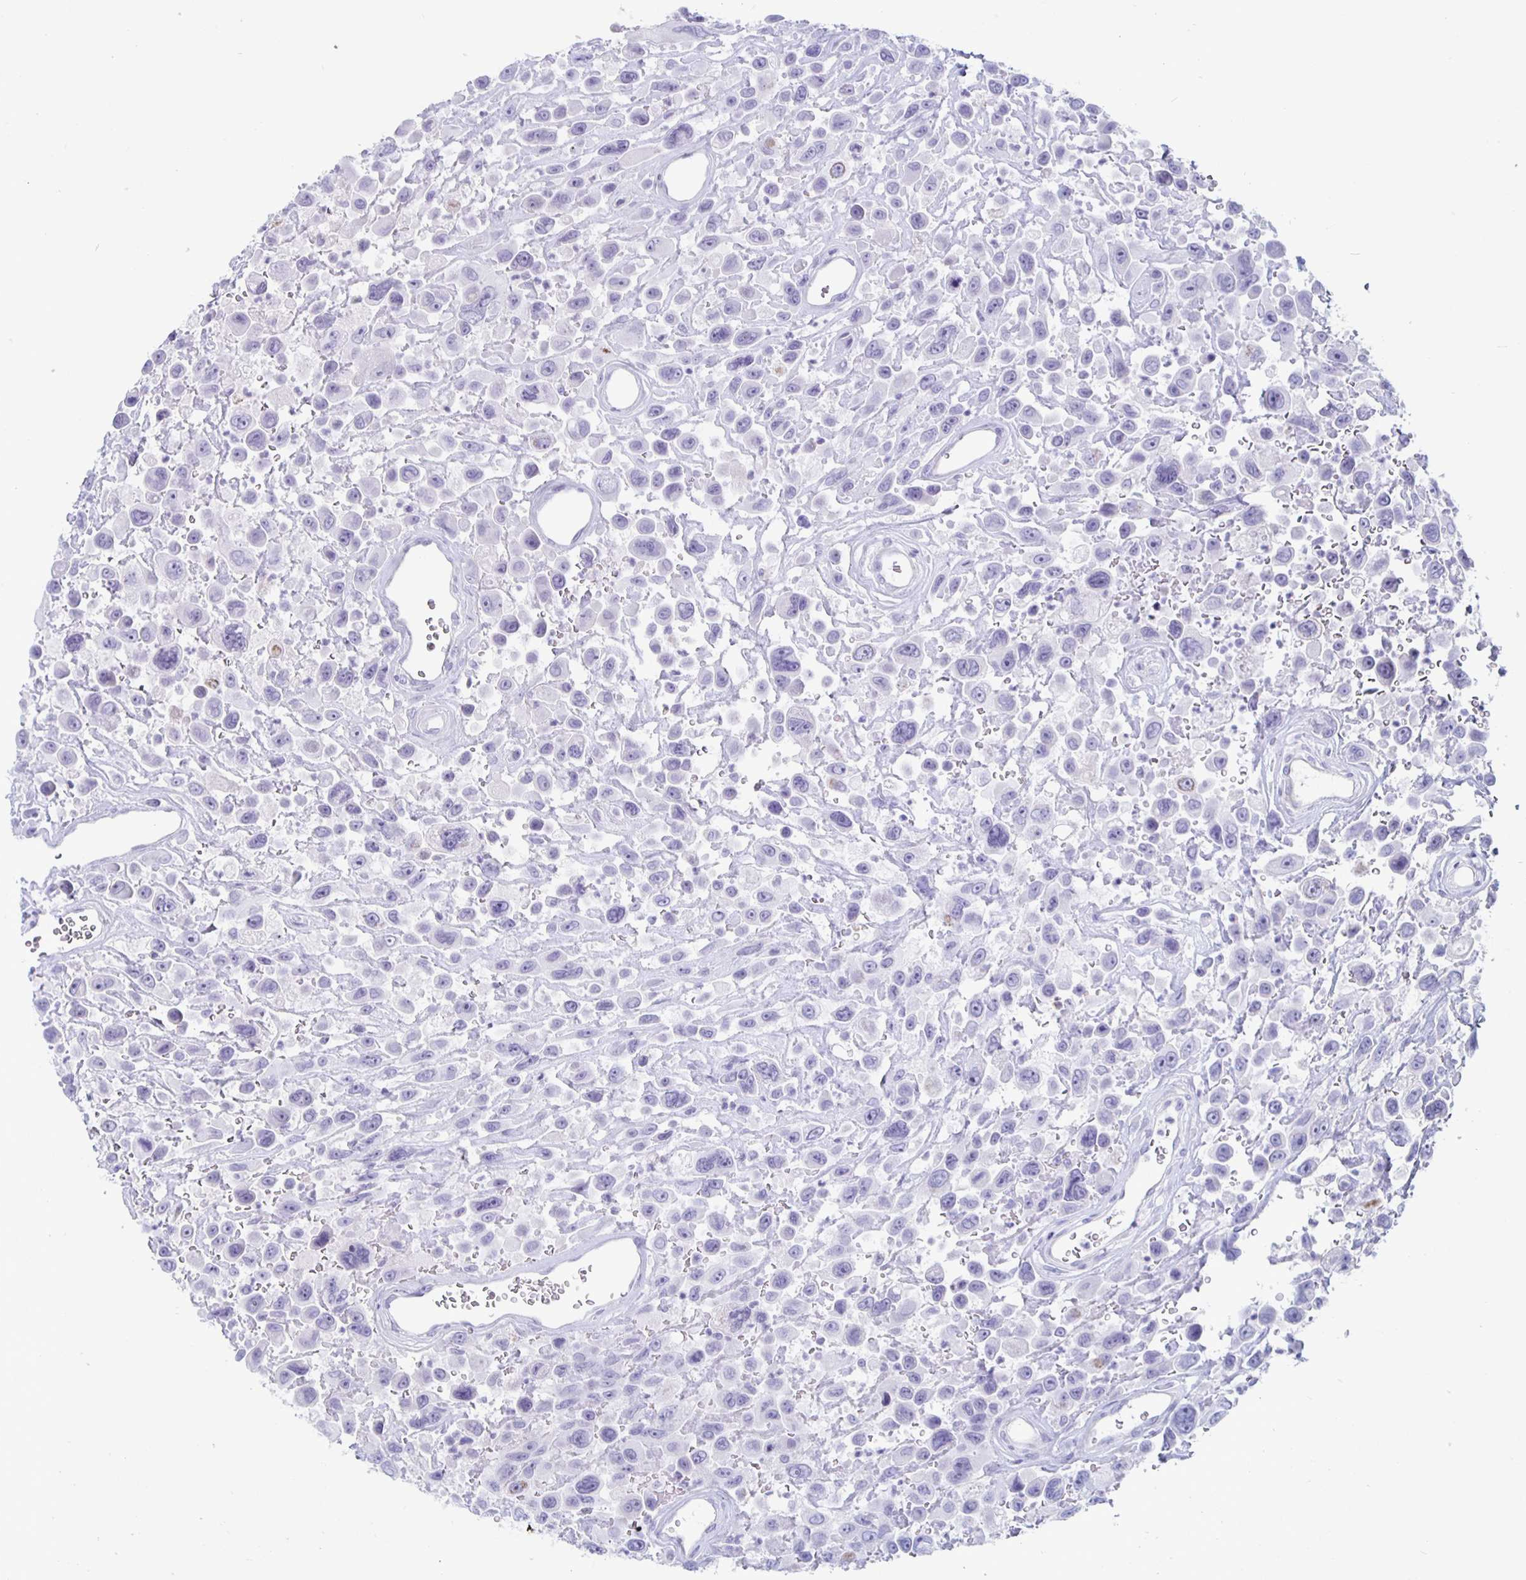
{"staining": {"intensity": "negative", "quantity": "none", "location": "none"}, "tissue": "urothelial cancer", "cell_type": "Tumor cells", "image_type": "cancer", "snomed": [{"axis": "morphology", "description": "Urothelial carcinoma, High grade"}, {"axis": "topography", "description": "Urinary bladder"}], "caption": "Protein analysis of high-grade urothelial carcinoma reveals no significant expression in tumor cells.", "gene": "GZMK", "patient": {"sex": "male", "age": 53}}